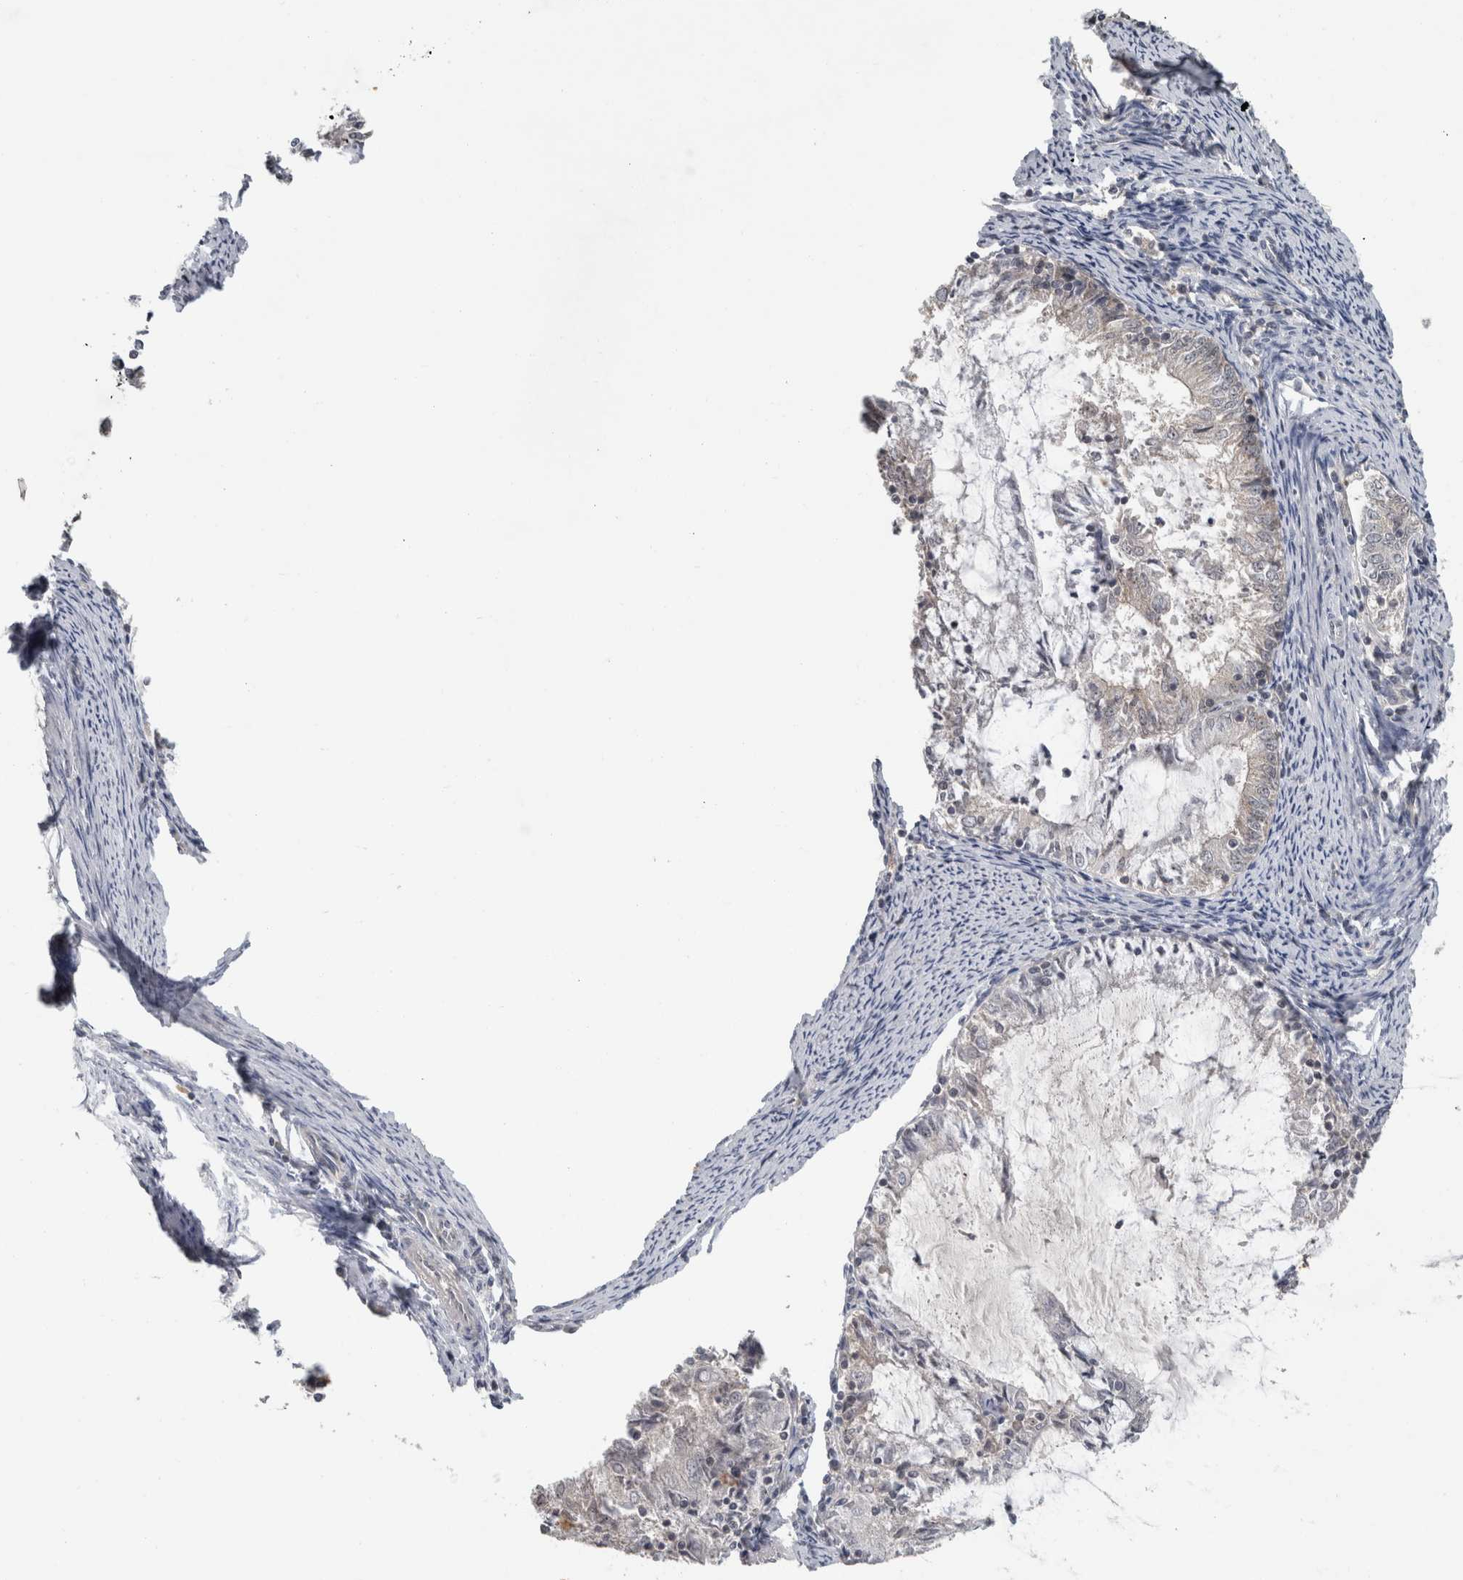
{"staining": {"intensity": "weak", "quantity": "<25%", "location": "cytoplasmic/membranous"}, "tissue": "endometrial cancer", "cell_type": "Tumor cells", "image_type": "cancer", "snomed": [{"axis": "morphology", "description": "Adenocarcinoma, NOS"}, {"axis": "topography", "description": "Endometrium"}], "caption": "Protein analysis of adenocarcinoma (endometrial) reveals no significant positivity in tumor cells. The staining was performed using DAB (3,3'-diaminobenzidine) to visualize the protein expression in brown, while the nuclei were stained in blue with hematoxylin (Magnification: 20x).", "gene": "RBM28", "patient": {"sex": "female", "age": 57}}